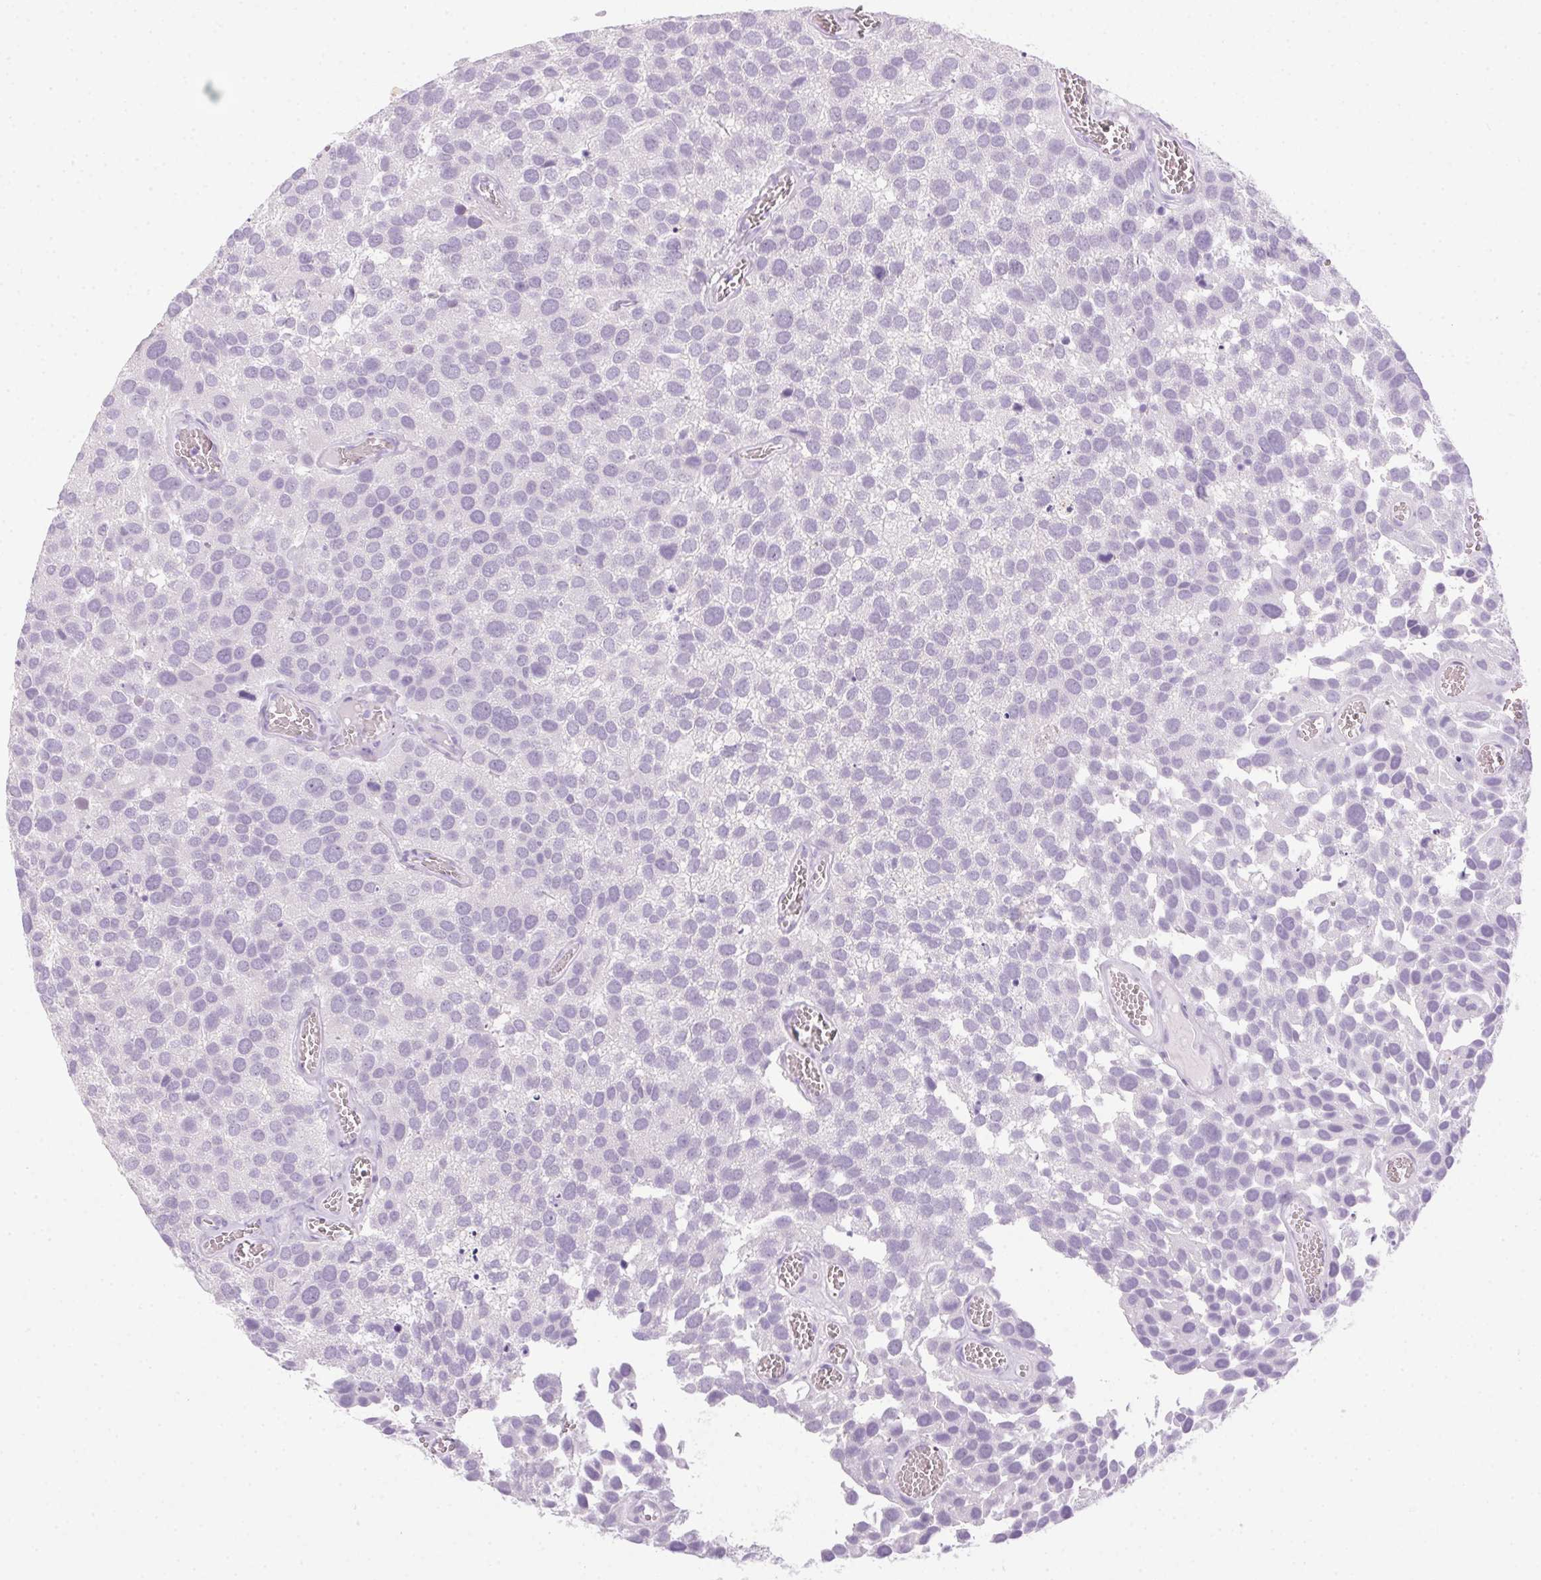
{"staining": {"intensity": "negative", "quantity": "none", "location": "none"}, "tissue": "urothelial cancer", "cell_type": "Tumor cells", "image_type": "cancer", "snomed": [{"axis": "morphology", "description": "Urothelial carcinoma, Low grade"}, {"axis": "topography", "description": "Urinary bladder"}], "caption": "This is an IHC micrograph of human low-grade urothelial carcinoma. There is no staining in tumor cells.", "gene": "POPDC2", "patient": {"sex": "female", "age": 69}}